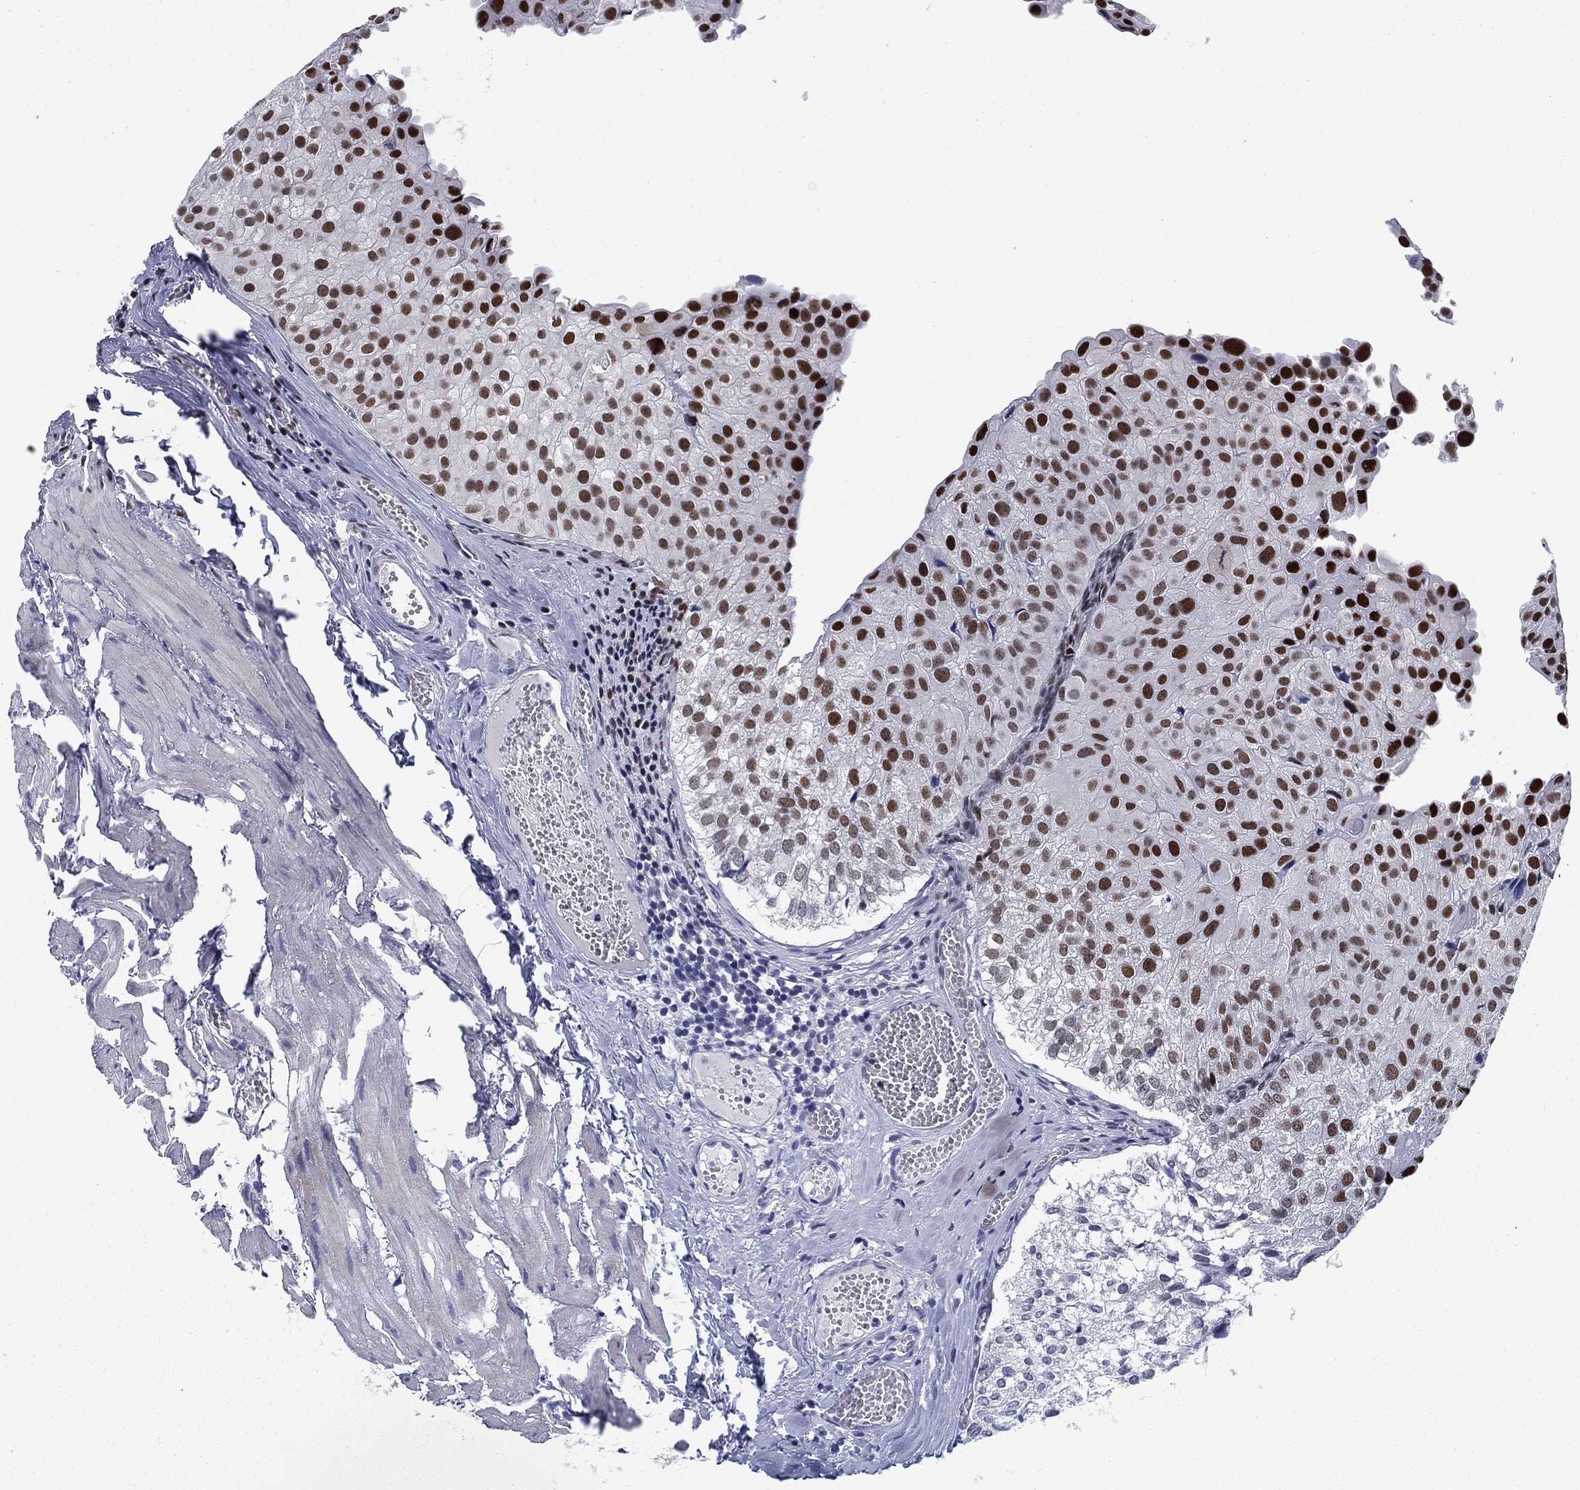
{"staining": {"intensity": "strong", "quantity": "25%-75%", "location": "nuclear"}, "tissue": "urothelial cancer", "cell_type": "Tumor cells", "image_type": "cancer", "snomed": [{"axis": "morphology", "description": "Urothelial carcinoma, Low grade"}, {"axis": "topography", "description": "Urinary bladder"}], "caption": "Tumor cells demonstrate high levels of strong nuclear staining in about 25%-75% of cells in human urothelial cancer. (IHC, brightfield microscopy, high magnification).", "gene": "RPRD1B", "patient": {"sex": "female", "age": 78}}